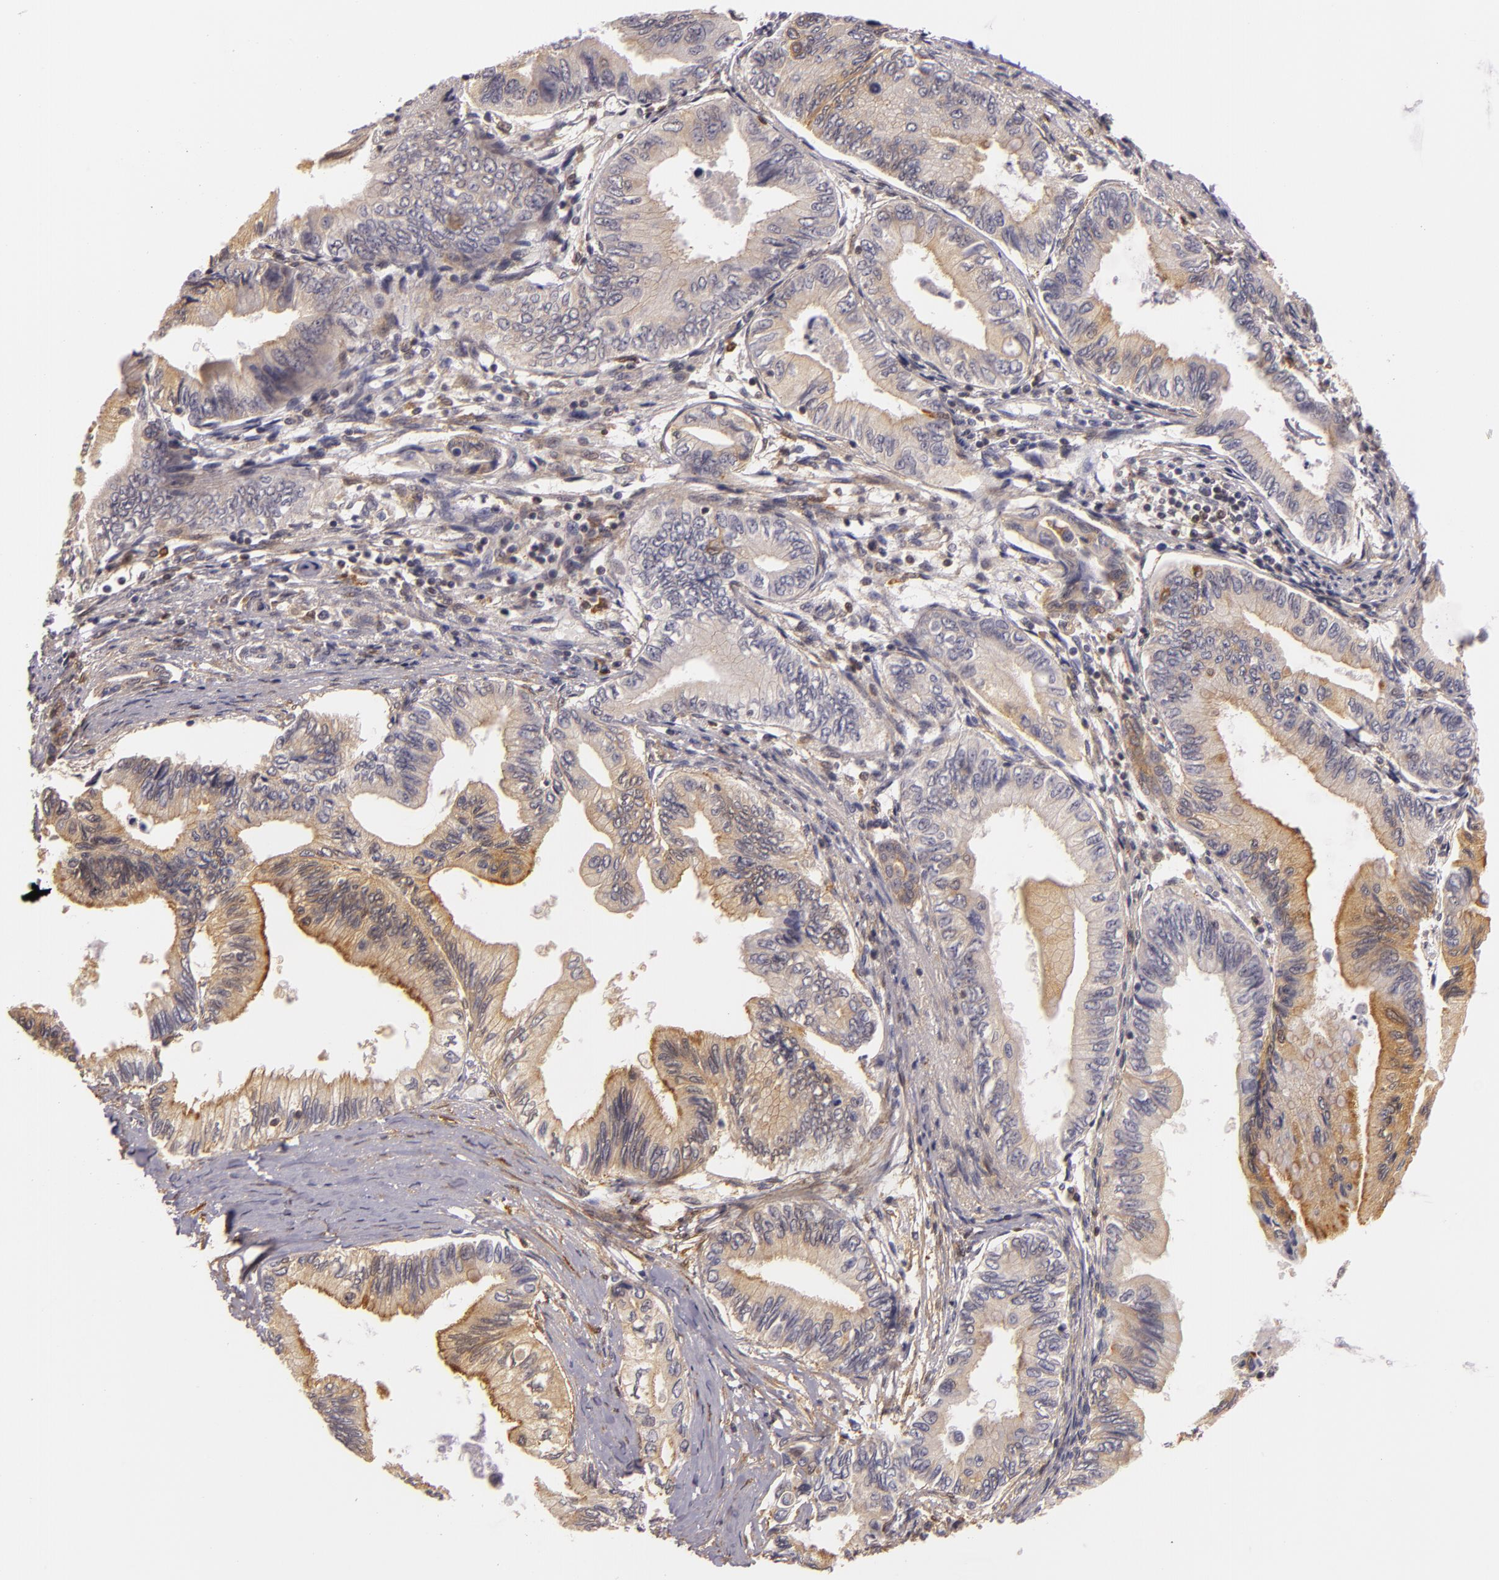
{"staining": {"intensity": "weak", "quantity": ">75%", "location": "cytoplasmic/membranous"}, "tissue": "pancreatic cancer", "cell_type": "Tumor cells", "image_type": "cancer", "snomed": [{"axis": "morphology", "description": "Adenocarcinoma, NOS"}, {"axis": "topography", "description": "Pancreas"}], "caption": "The immunohistochemical stain shows weak cytoplasmic/membranous expression in tumor cells of adenocarcinoma (pancreatic) tissue.", "gene": "TOM1", "patient": {"sex": "female", "age": 66}}